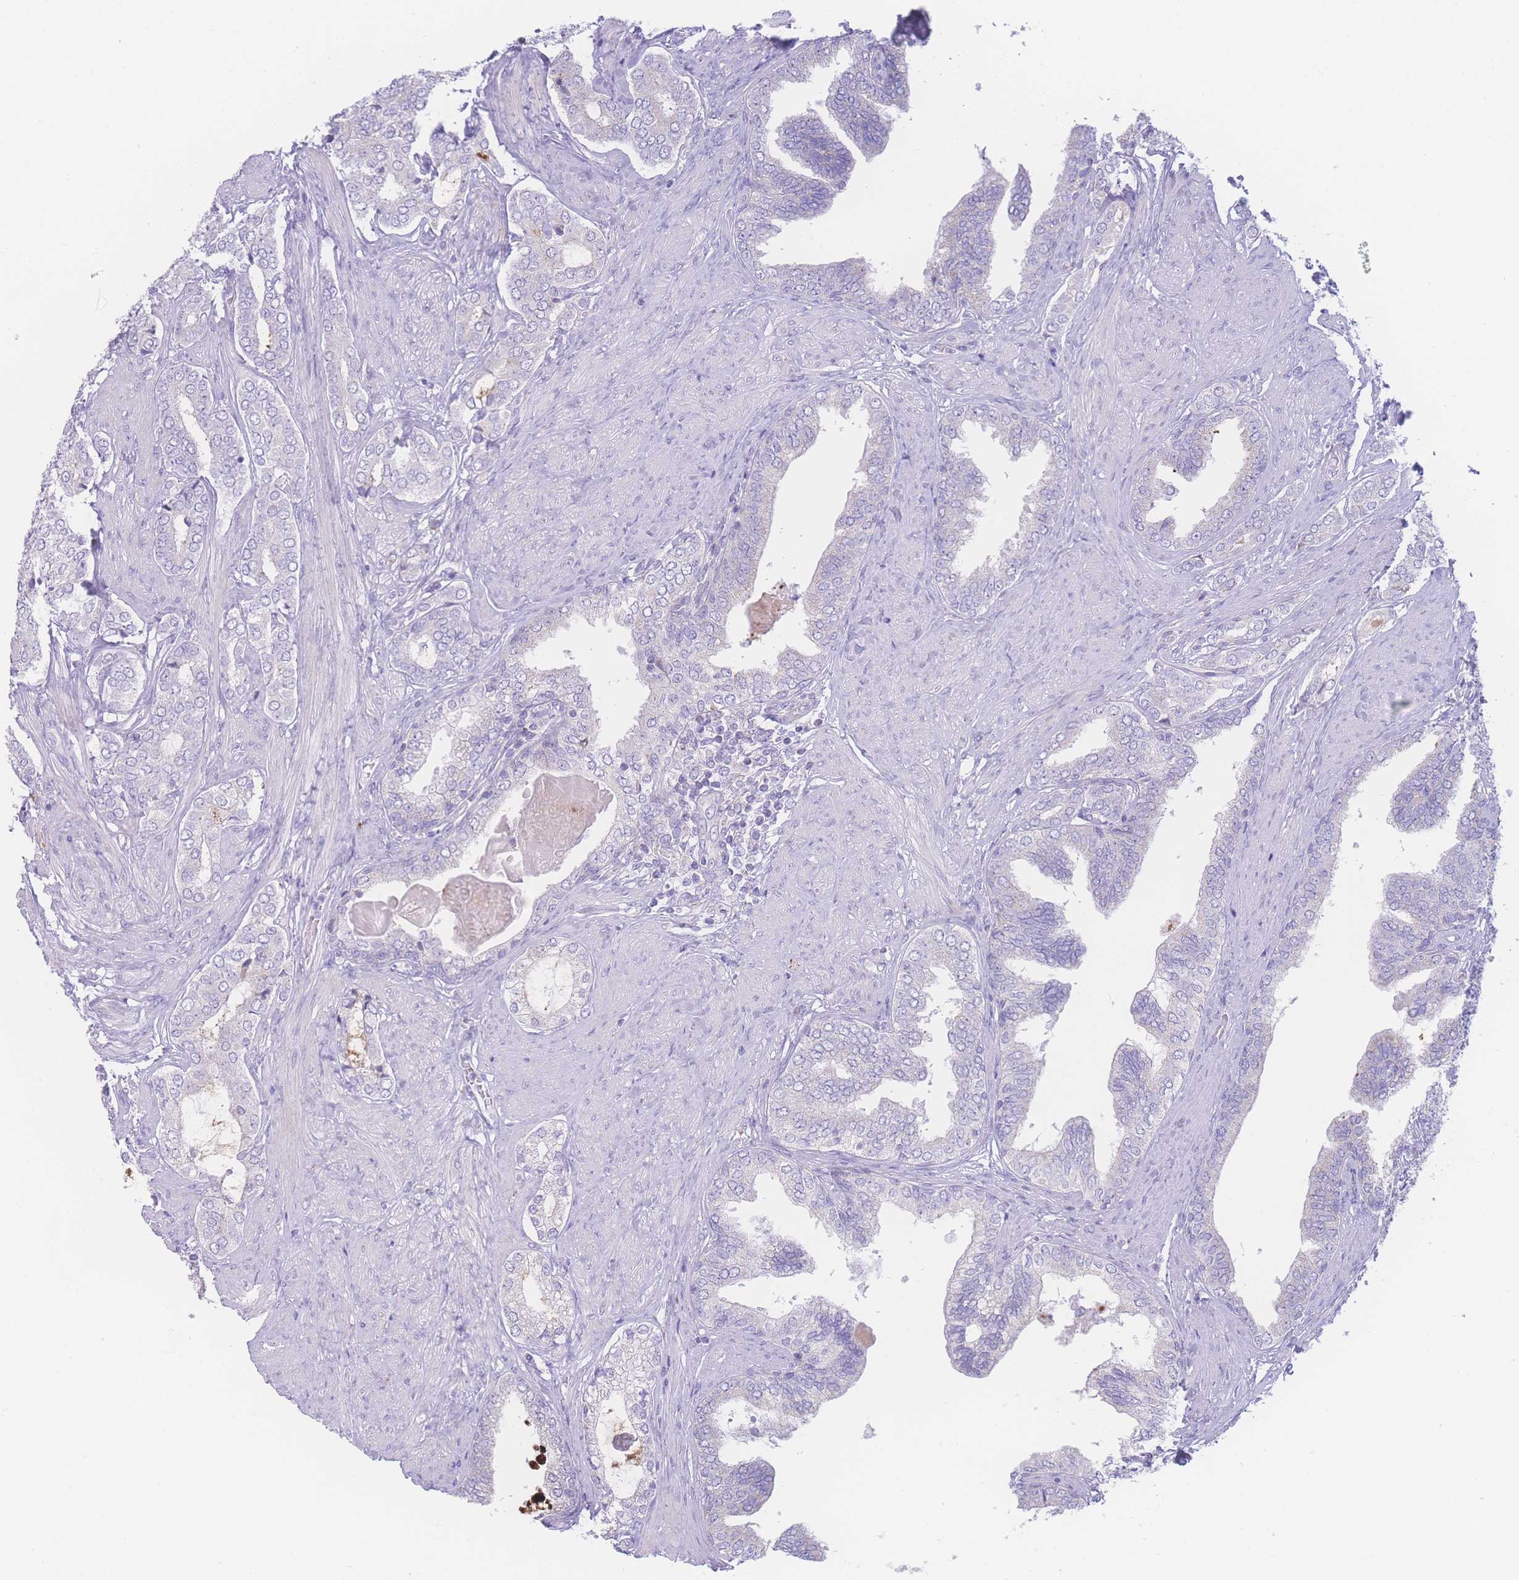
{"staining": {"intensity": "negative", "quantity": "none", "location": "none"}, "tissue": "prostate cancer", "cell_type": "Tumor cells", "image_type": "cancer", "snomed": [{"axis": "morphology", "description": "Adenocarcinoma, High grade"}, {"axis": "topography", "description": "Prostate"}], "caption": "This is a image of immunohistochemistry staining of adenocarcinoma (high-grade) (prostate), which shows no expression in tumor cells.", "gene": "NBEAL1", "patient": {"sex": "male", "age": 71}}